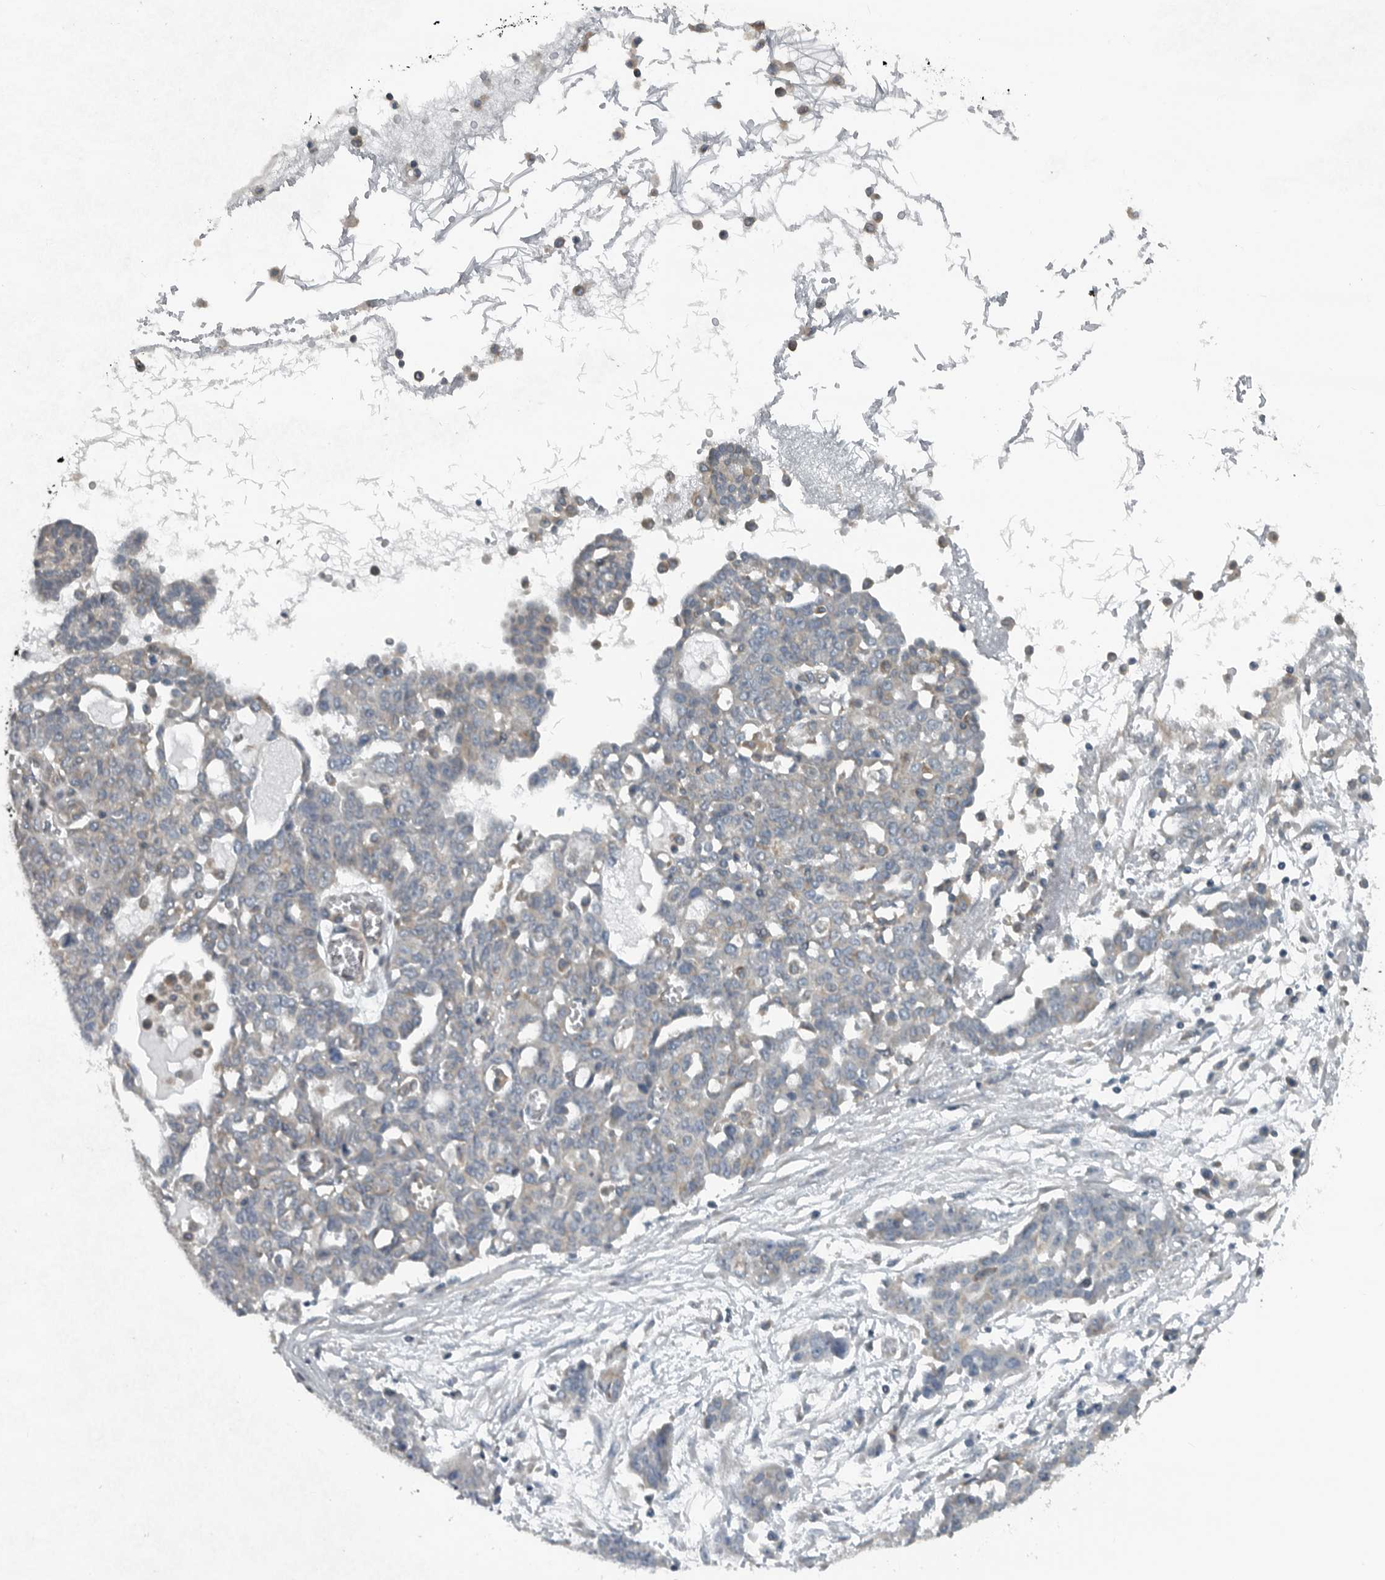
{"staining": {"intensity": "weak", "quantity": "<25%", "location": "cytoplasmic/membranous"}, "tissue": "ovarian cancer", "cell_type": "Tumor cells", "image_type": "cancer", "snomed": [{"axis": "morphology", "description": "Cystadenocarcinoma, serous, NOS"}, {"axis": "topography", "description": "Soft tissue"}, {"axis": "topography", "description": "Ovary"}], "caption": "Serous cystadenocarcinoma (ovarian) was stained to show a protein in brown. There is no significant staining in tumor cells.", "gene": "AMFR", "patient": {"sex": "female", "age": 57}}